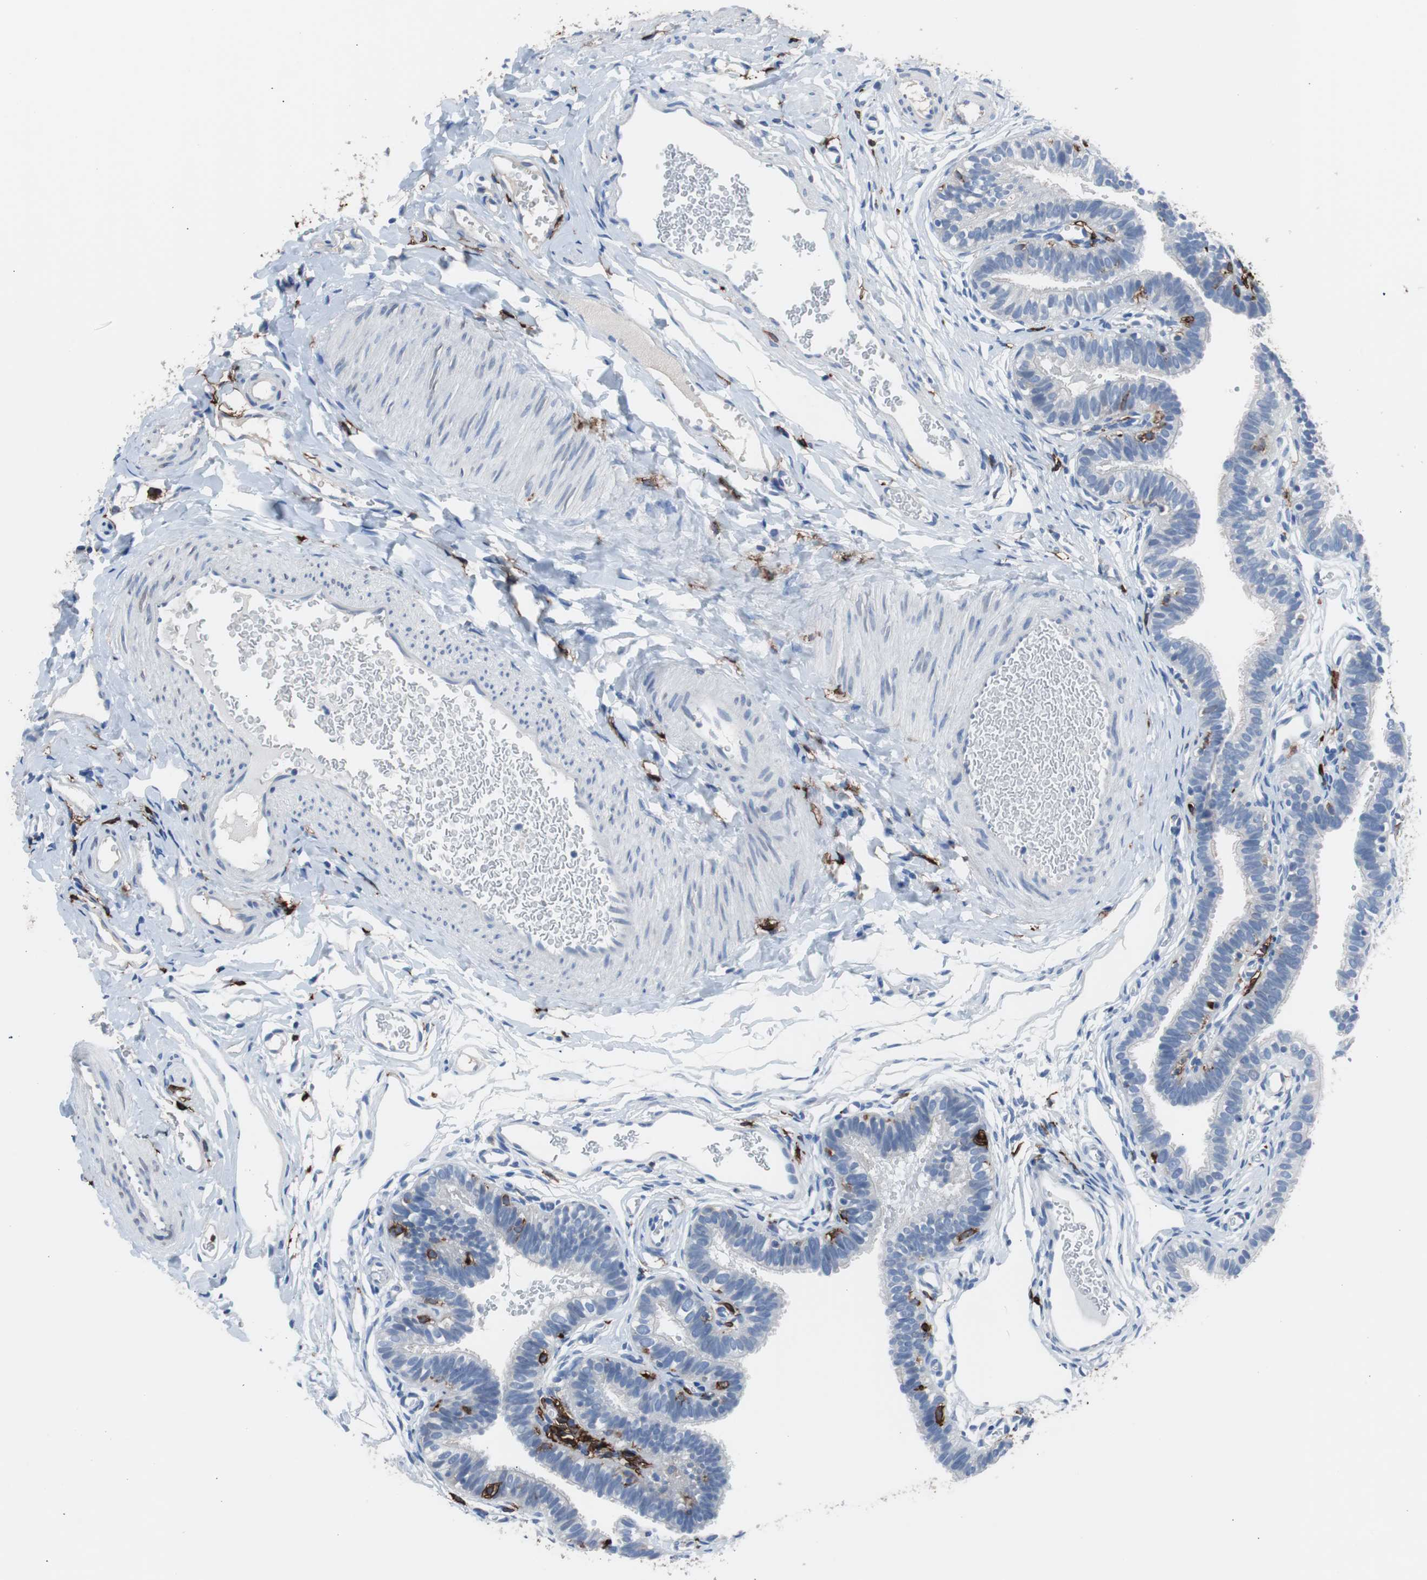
{"staining": {"intensity": "moderate", "quantity": "<25%", "location": "cytoplasmic/membranous"}, "tissue": "fallopian tube", "cell_type": "Glandular cells", "image_type": "normal", "snomed": [{"axis": "morphology", "description": "Normal tissue, NOS"}, {"axis": "topography", "description": "Fallopian tube"}, {"axis": "topography", "description": "Placenta"}], "caption": "Glandular cells display low levels of moderate cytoplasmic/membranous expression in approximately <25% of cells in normal human fallopian tube.", "gene": "FCGR2B", "patient": {"sex": "female", "age": 34}}